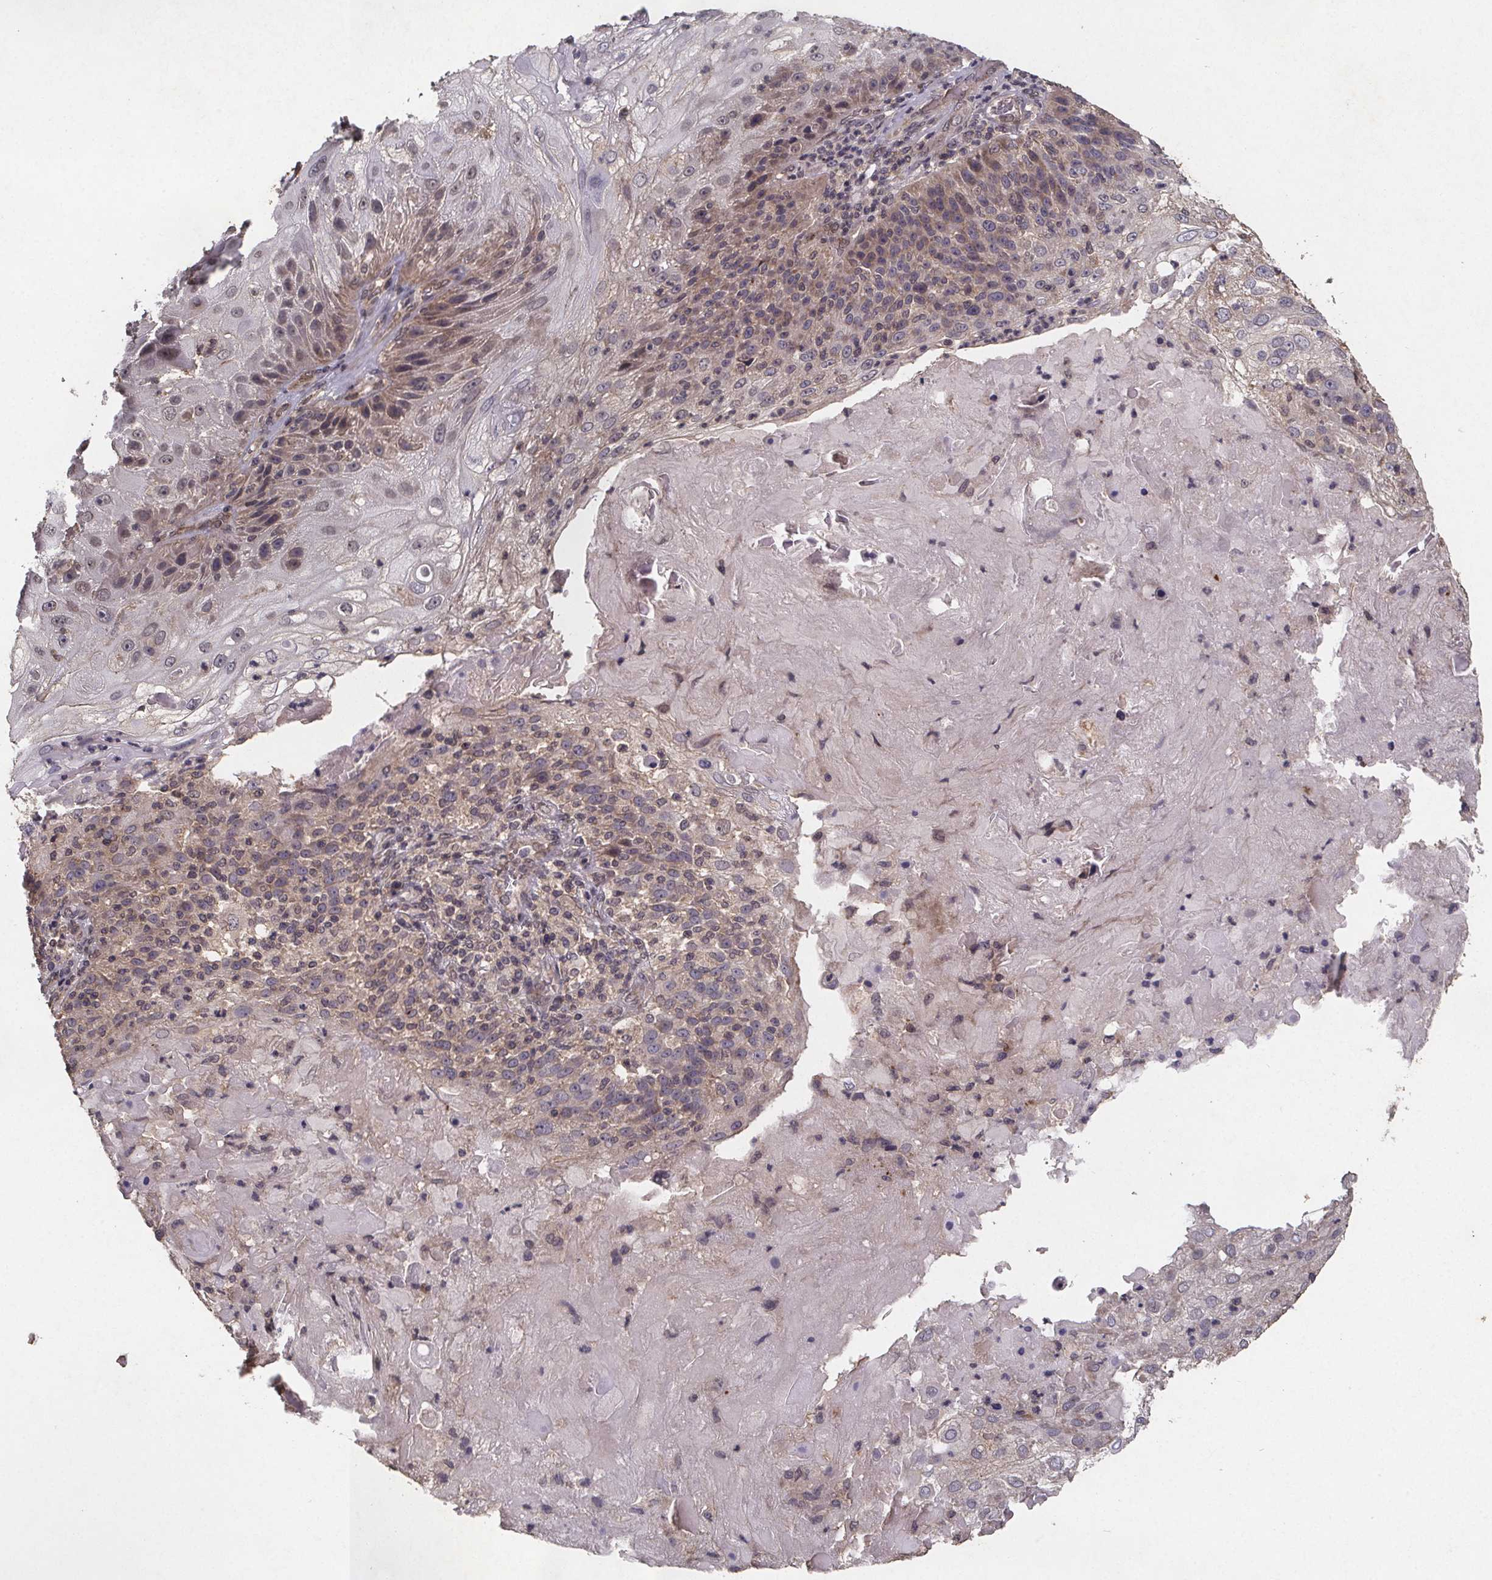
{"staining": {"intensity": "weak", "quantity": "25%-75%", "location": "cytoplasmic/membranous"}, "tissue": "skin cancer", "cell_type": "Tumor cells", "image_type": "cancer", "snomed": [{"axis": "morphology", "description": "Normal tissue, NOS"}, {"axis": "morphology", "description": "Squamous cell carcinoma, NOS"}, {"axis": "topography", "description": "Skin"}], "caption": "A high-resolution photomicrograph shows immunohistochemistry staining of skin cancer, which demonstrates weak cytoplasmic/membranous expression in about 25%-75% of tumor cells.", "gene": "PIERCE2", "patient": {"sex": "female", "age": 83}}